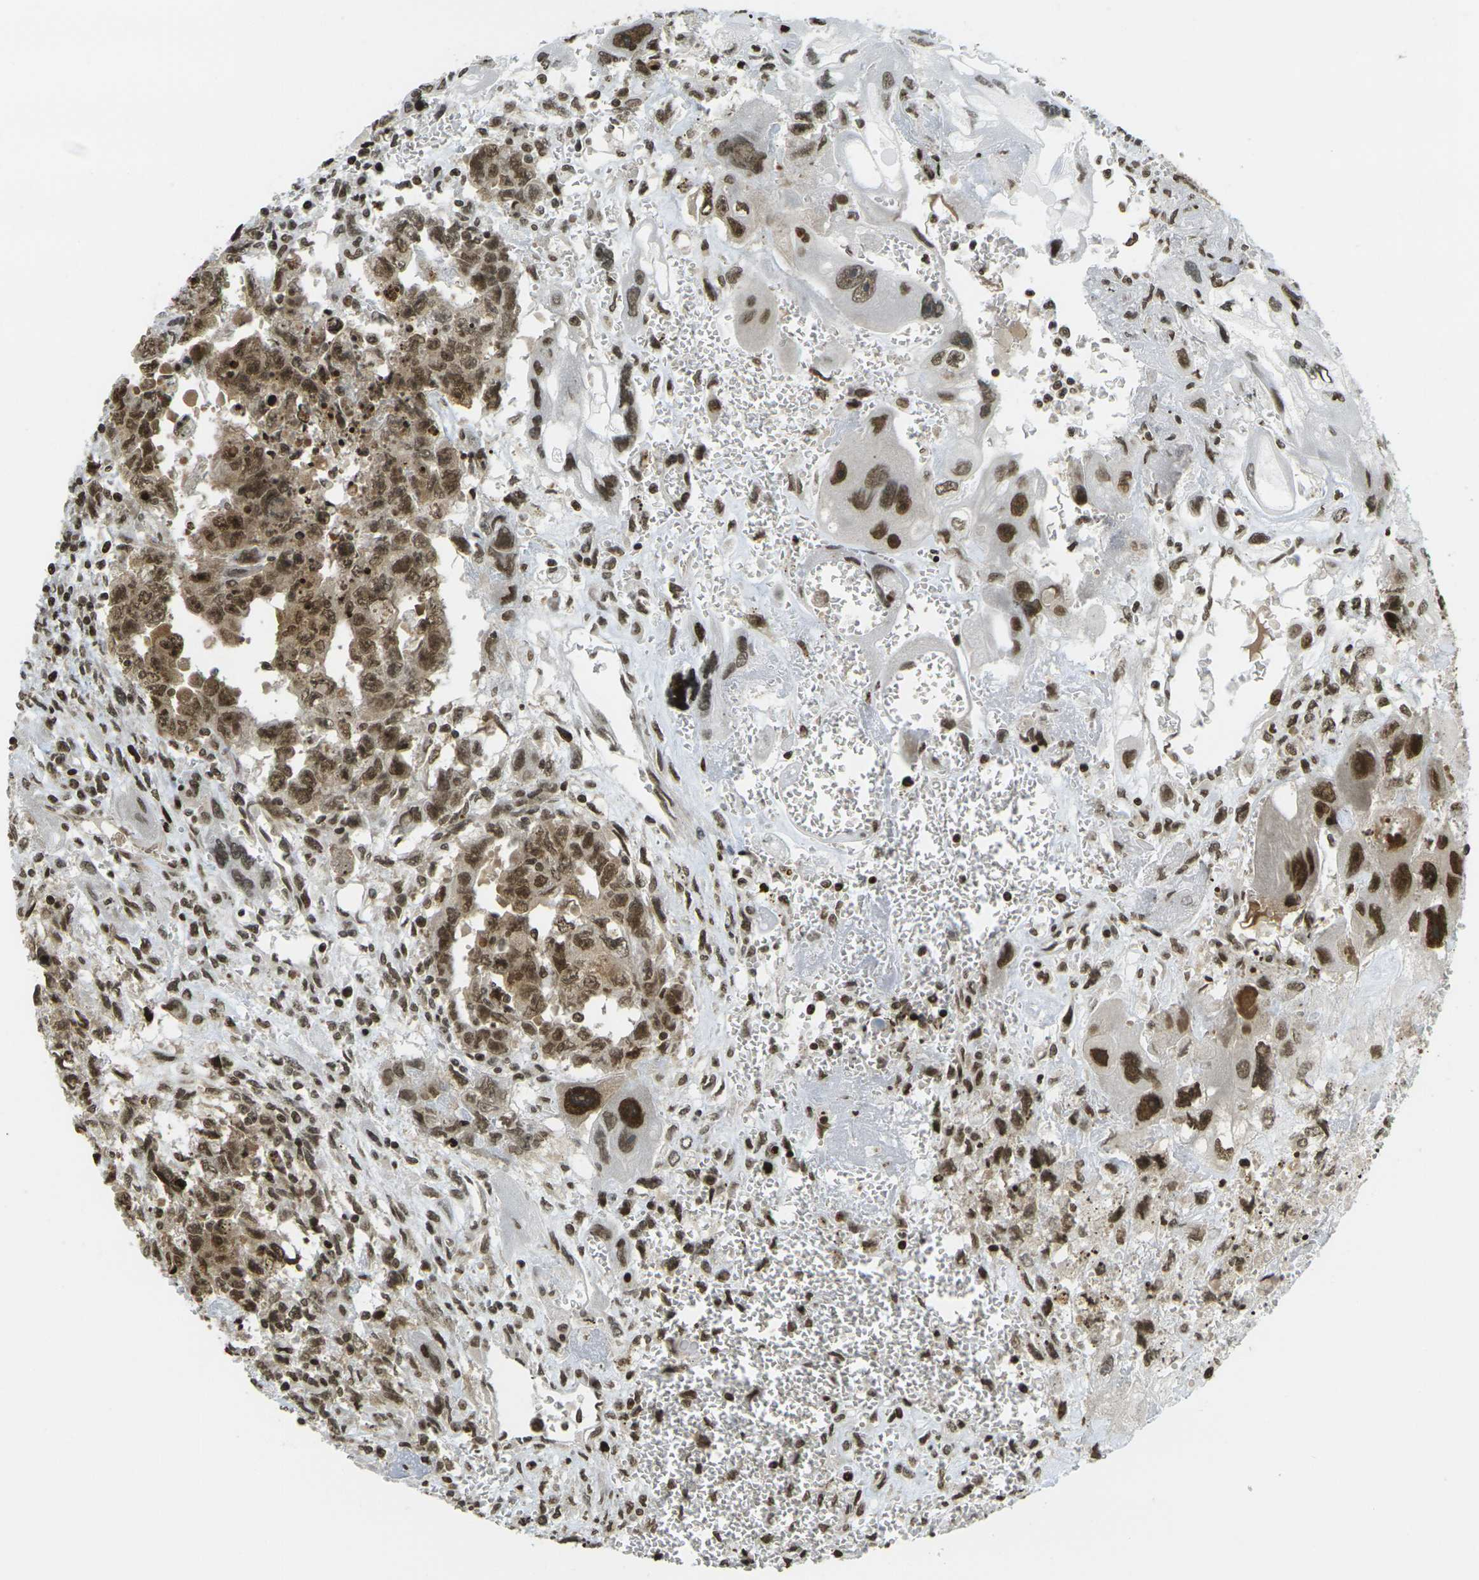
{"staining": {"intensity": "moderate", "quantity": ">75%", "location": "cytoplasmic/membranous,nuclear"}, "tissue": "testis cancer", "cell_type": "Tumor cells", "image_type": "cancer", "snomed": [{"axis": "morphology", "description": "Carcinoma, Embryonal, NOS"}, {"axis": "topography", "description": "Testis"}], "caption": "An image of testis cancer (embryonal carcinoma) stained for a protein exhibits moderate cytoplasmic/membranous and nuclear brown staining in tumor cells.", "gene": "RUVBL2", "patient": {"sex": "male", "age": 28}}